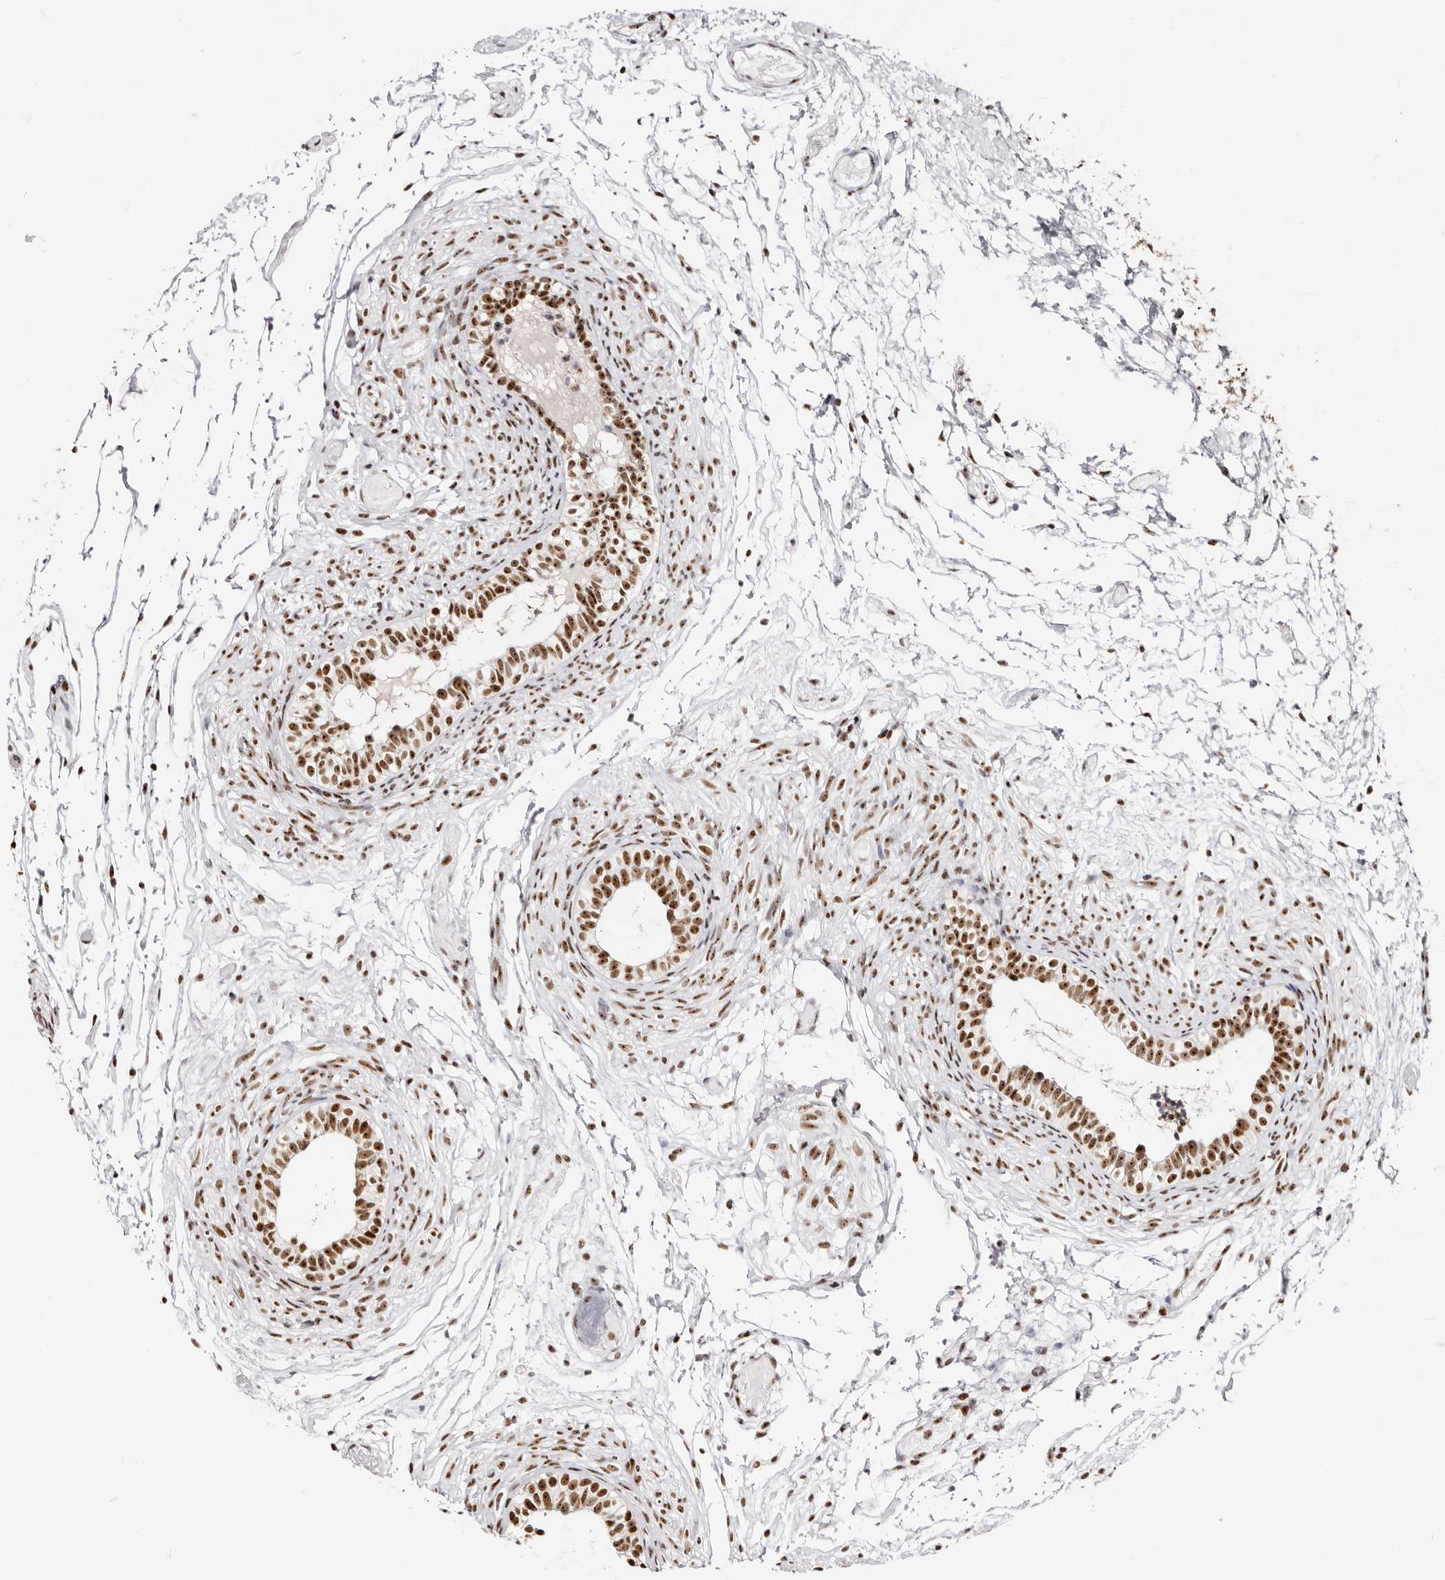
{"staining": {"intensity": "strong", "quantity": ">75%", "location": "nuclear"}, "tissue": "epididymis", "cell_type": "Glandular cells", "image_type": "normal", "snomed": [{"axis": "morphology", "description": "Normal tissue, NOS"}, {"axis": "topography", "description": "Epididymis"}], "caption": "Immunohistochemistry of normal human epididymis demonstrates high levels of strong nuclear staining in approximately >75% of glandular cells. Using DAB (brown) and hematoxylin (blue) stains, captured at high magnification using brightfield microscopy.", "gene": "IQGAP3", "patient": {"sex": "male", "age": 5}}